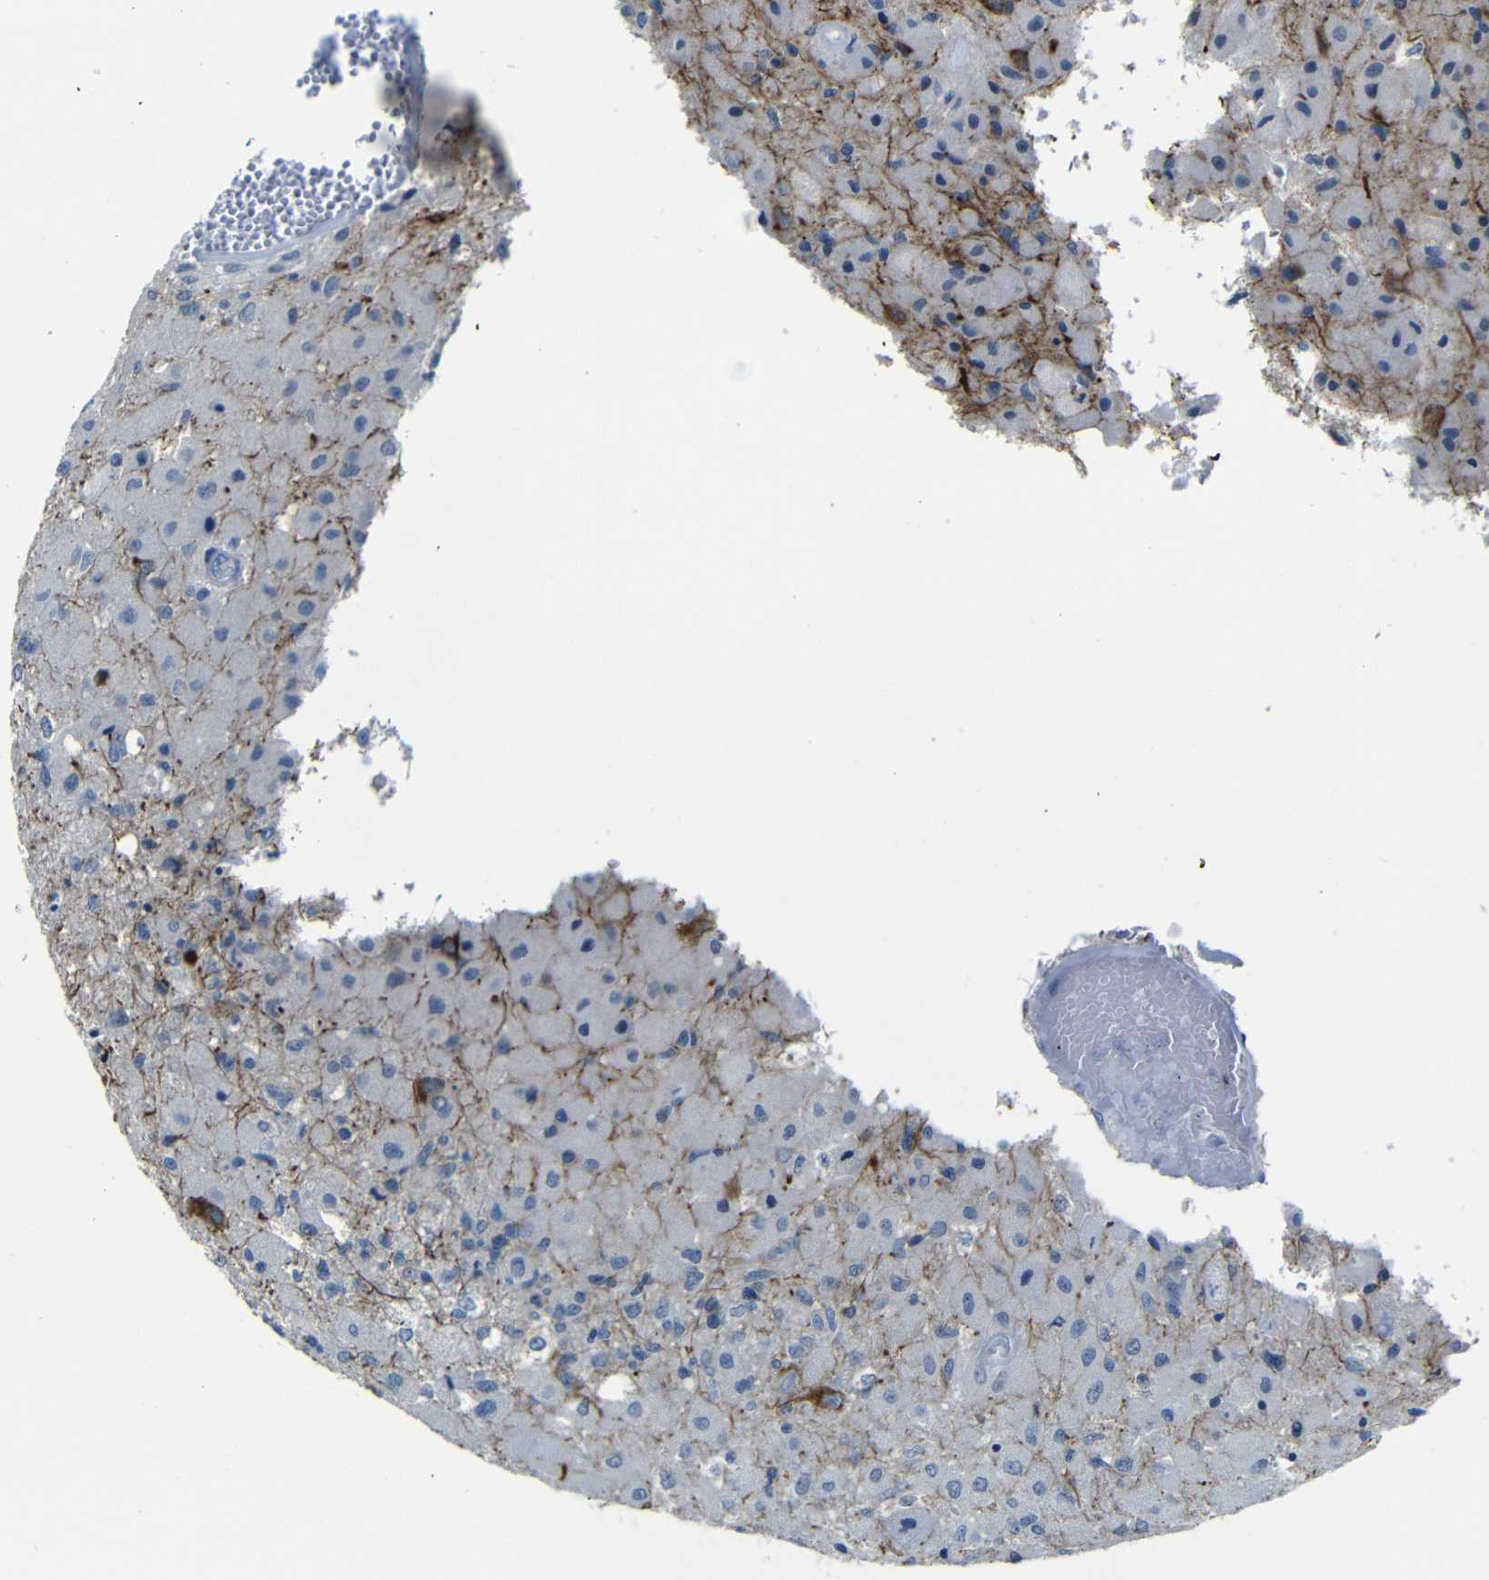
{"staining": {"intensity": "strong", "quantity": "<25%", "location": "cytoplasmic/membranous"}, "tissue": "glioma", "cell_type": "Tumor cells", "image_type": "cancer", "snomed": [{"axis": "morphology", "description": "Normal tissue, NOS"}, {"axis": "morphology", "description": "Glioma, malignant, High grade"}, {"axis": "topography", "description": "Cerebral cortex"}], "caption": "The histopathology image displays a brown stain indicating the presence of a protein in the cytoplasmic/membranous of tumor cells in glioma.", "gene": "ANK3", "patient": {"sex": "male", "age": 77}}